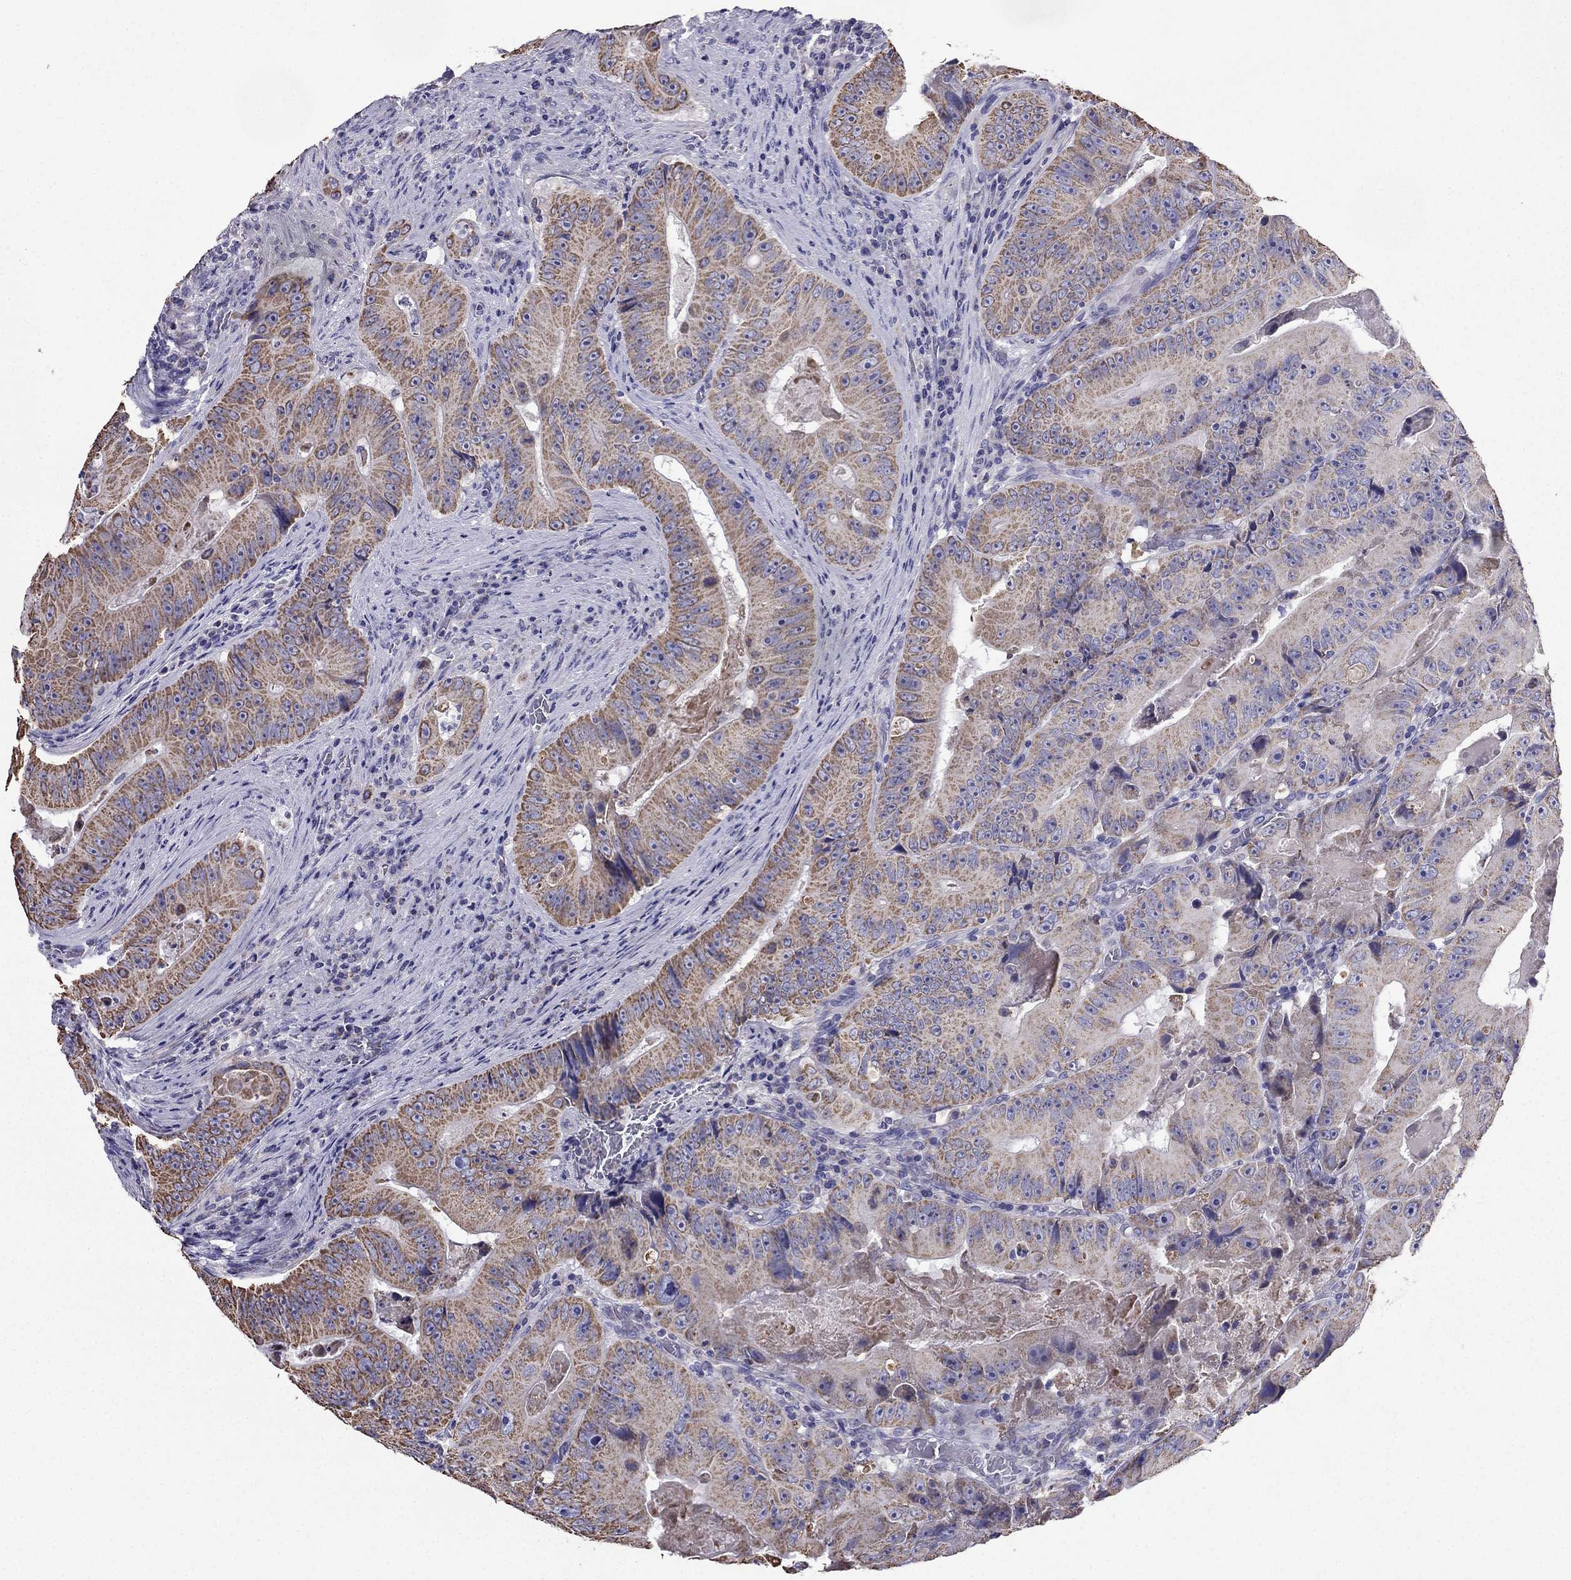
{"staining": {"intensity": "moderate", "quantity": ">75%", "location": "cytoplasmic/membranous"}, "tissue": "colorectal cancer", "cell_type": "Tumor cells", "image_type": "cancer", "snomed": [{"axis": "morphology", "description": "Adenocarcinoma, NOS"}, {"axis": "topography", "description": "Colon"}], "caption": "This photomicrograph exhibits IHC staining of human colorectal adenocarcinoma, with medium moderate cytoplasmic/membranous staining in about >75% of tumor cells.", "gene": "DSC1", "patient": {"sex": "female", "age": 86}}